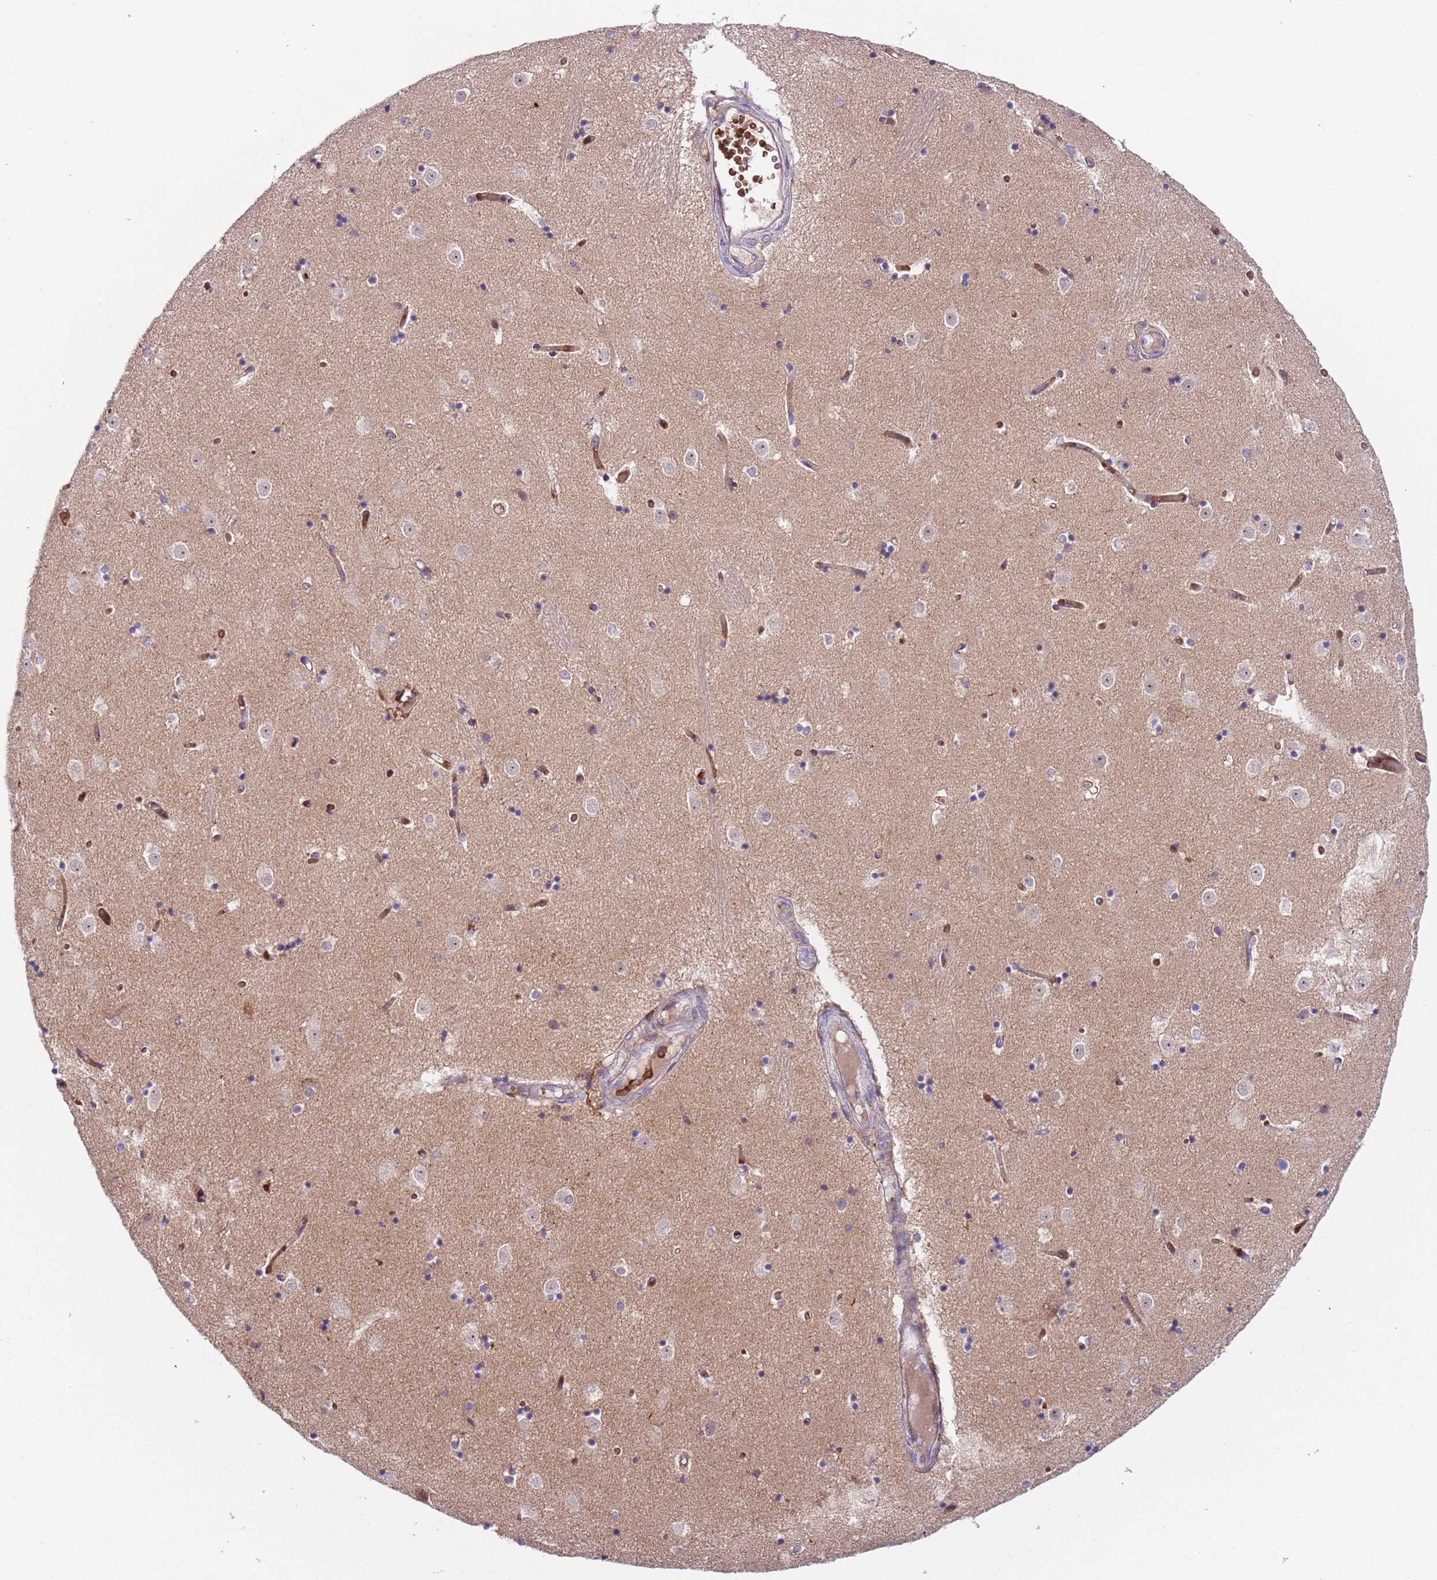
{"staining": {"intensity": "negative", "quantity": "none", "location": "none"}, "tissue": "caudate", "cell_type": "Glial cells", "image_type": "normal", "snomed": [{"axis": "morphology", "description": "Normal tissue, NOS"}, {"axis": "topography", "description": "Lateral ventricle wall"}], "caption": "The micrograph reveals no staining of glial cells in unremarkable caudate.", "gene": "VWCE", "patient": {"sex": "female", "age": 52}}